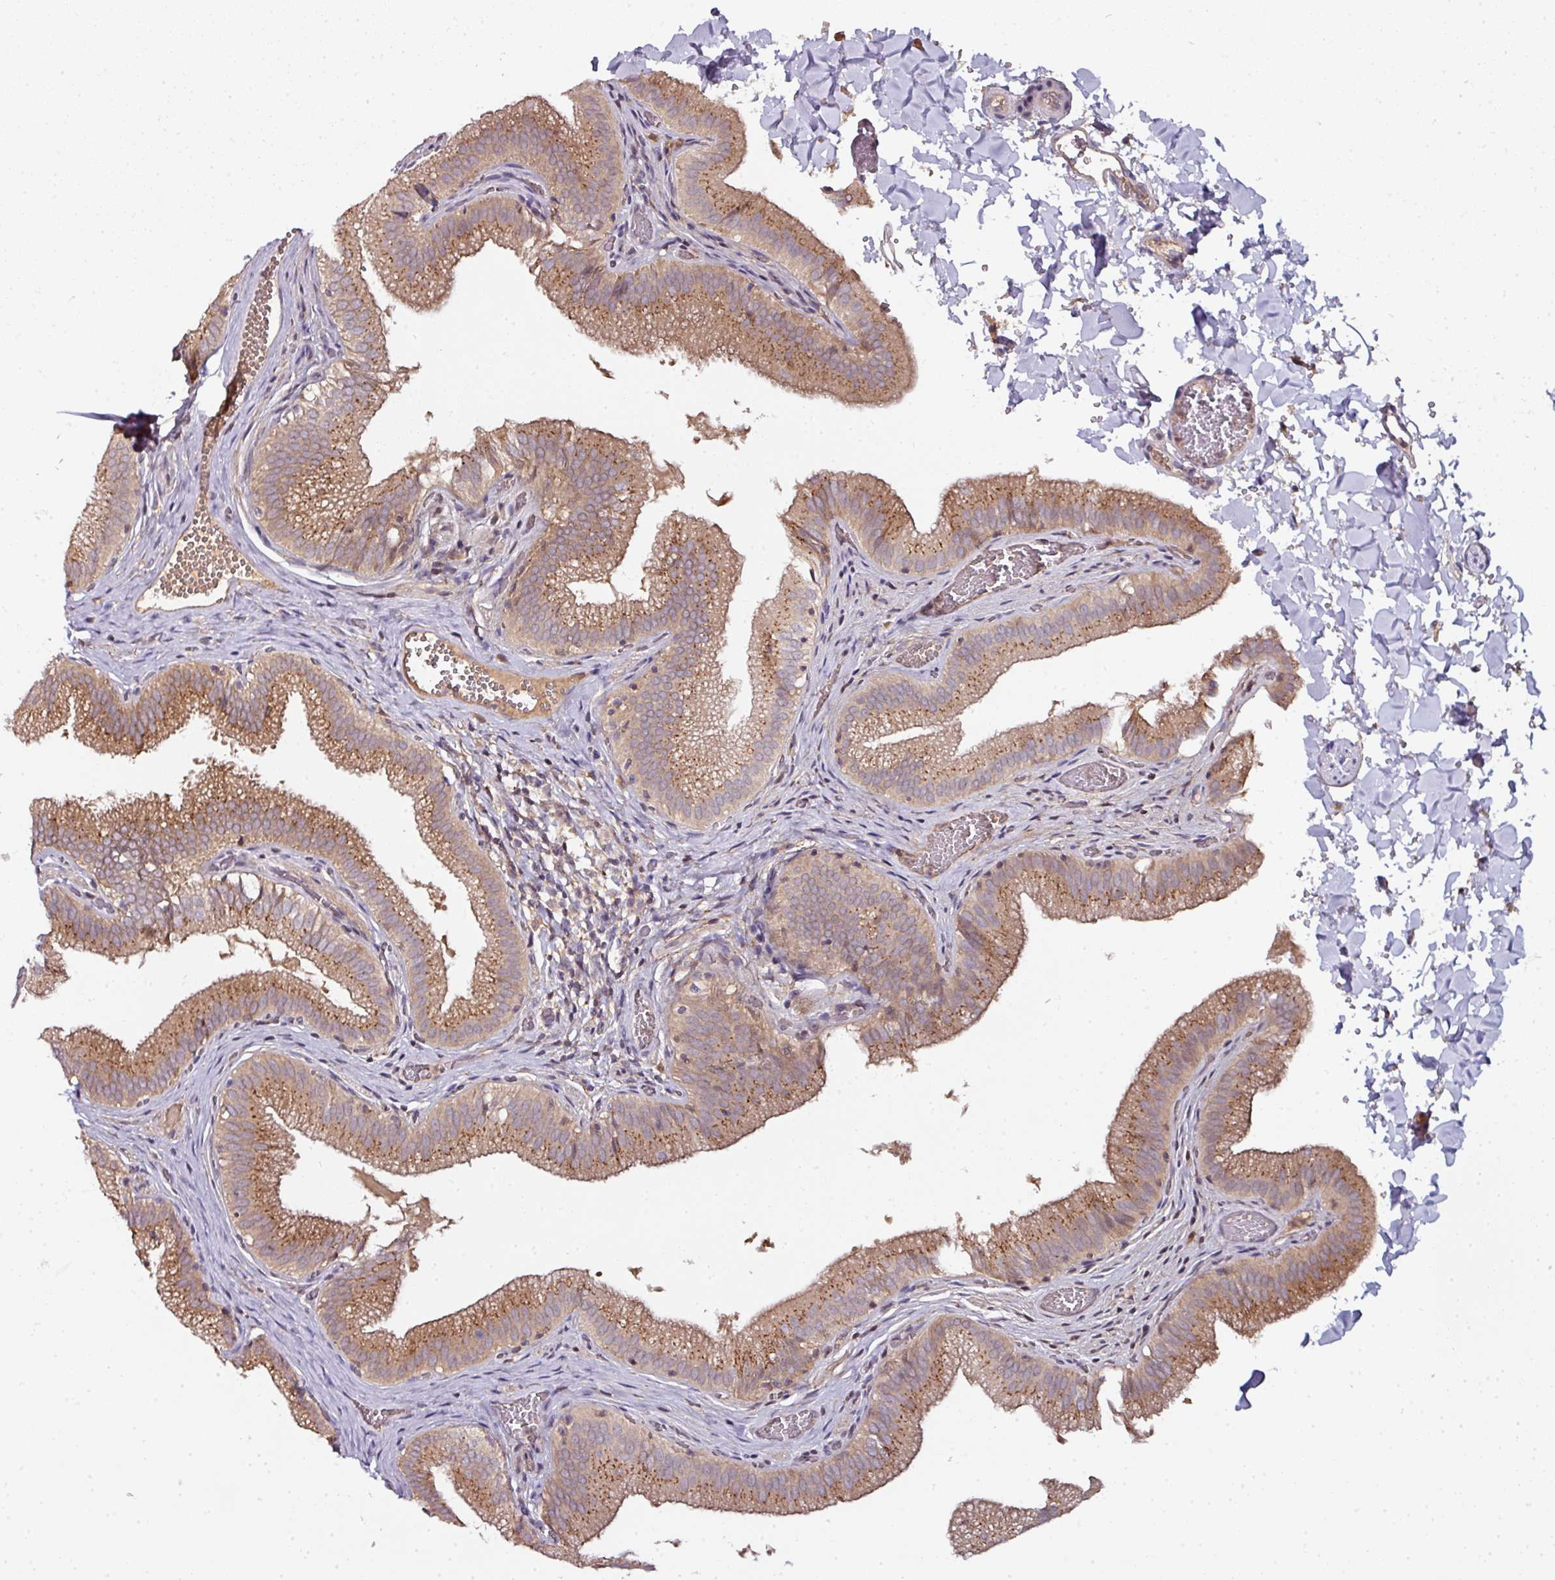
{"staining": {"intensity": "moderate", "quantity": ">75%", "location": "cytoplasmic/membranous"}, "tissue": "gallbladder", "cell_type": "Glandular cells", "image_type": "normal", "snomed": [{"axis": "morphology", "description": "Normal tissue, NOS"}, {"axis": "topography", "description": "Gallbladder"}, {"axis": "topography", "description": "Peripheral nerve tissue"}], "caption": "IHC of benign human gallbladder demonstrates medium levels of moderate cytoplasmic/membranous positivity in about >75% of glandular cells.", "gene": "CTDSP2", "patient": {"sex": "male", "age": 17}}